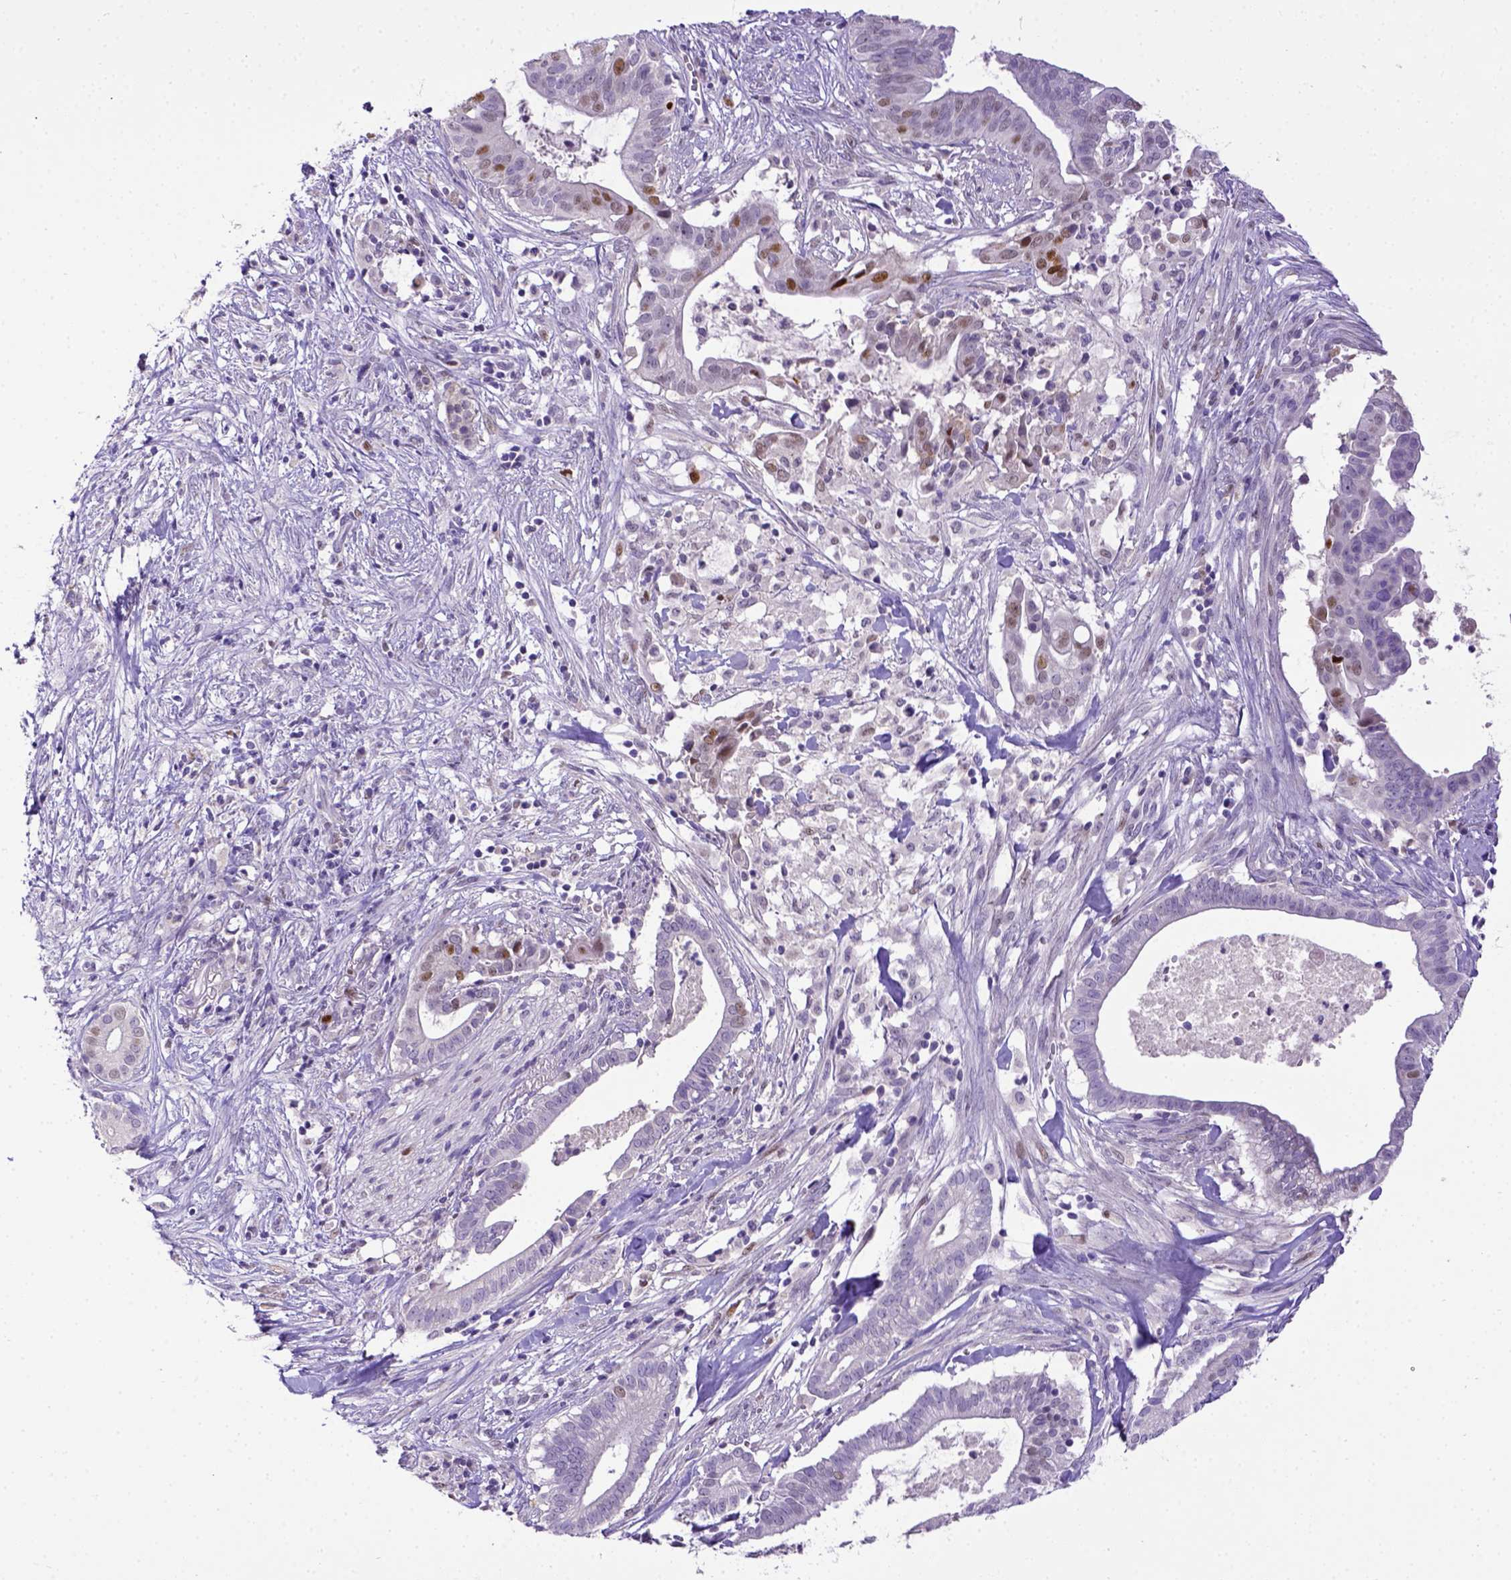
{"staining": {"intensity": "moderate", "quantity": "<25%", "location": "nuclear"}, "tissue": "pancreatic cancer", "cell_type": "Tumor cells", "image_type": "cancer", "snomed": [{"axis": "morphology", "description": "Adenocarcinoma, NOS"}, {"axis": "topography", "description": "Pancreas"}], "caption": "Moderate nuclear protein staining is identified in approximately <25% of tumor cells in pancreatic cancer.", "gene": "CDKN1A", "patient": {"sex": "male", "age": 61}}